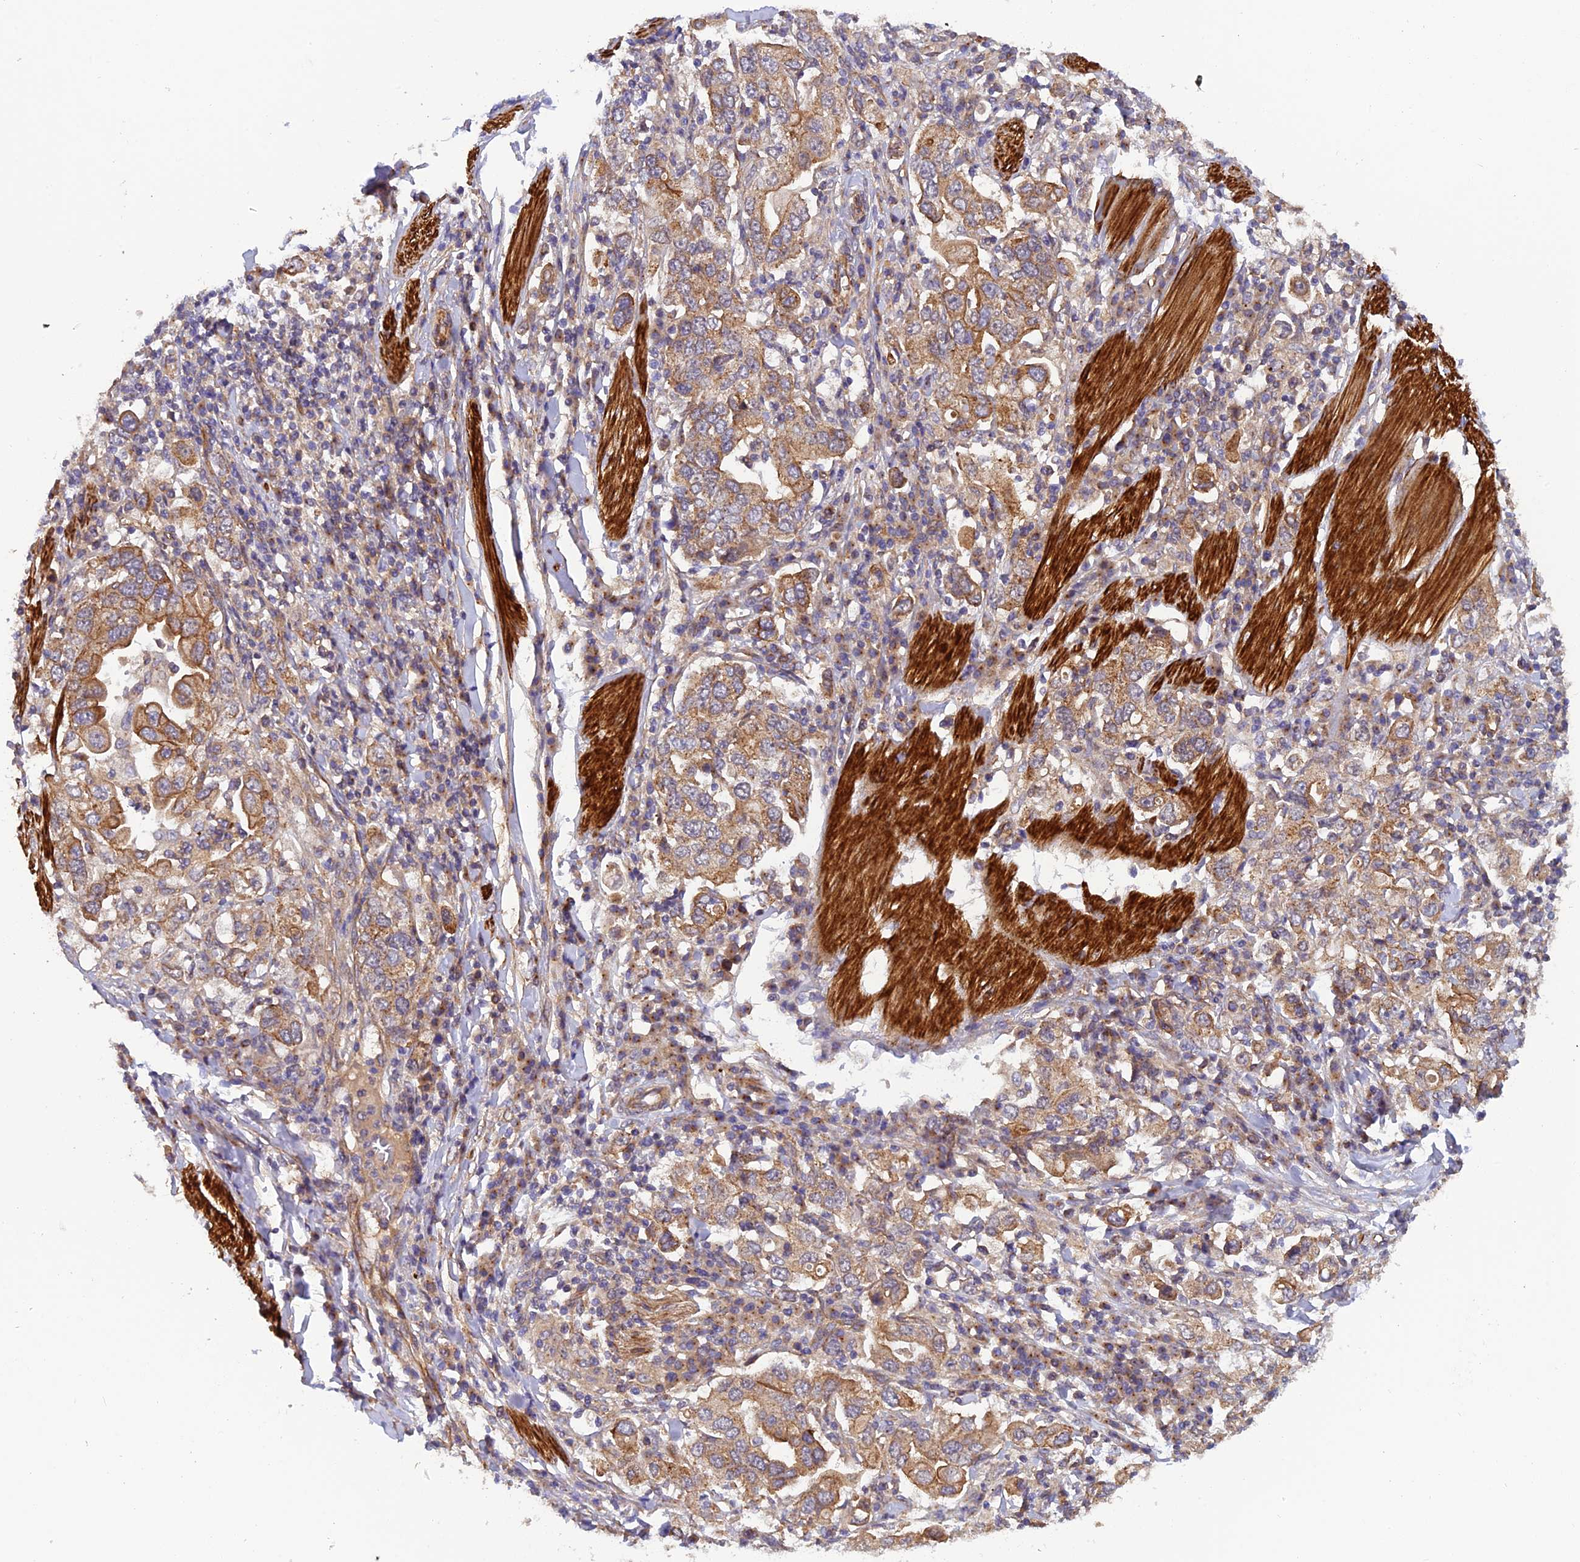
{"staining": {"intensity": "moderate", "quantity": ">75%", "location": "cytoplasmic/membranous"}, "tissue": "stomach cancer", "cell_type": "Tumor cells", "image_type": "cancer", "snomed": [{"axis": "morphology", "description": "Adenocarcinoma, NOS"}, {"axis": "topography", "description": "Stomach, upper"}], "caption": "Stomach adenocarcinoma stained with immunohistochemistry displays moderate cytoplasmic/membranous positivity in about >75% of tumor cells.", "gene": "ADAMTS15", "patient": {"sex": "male", "age": 62}}